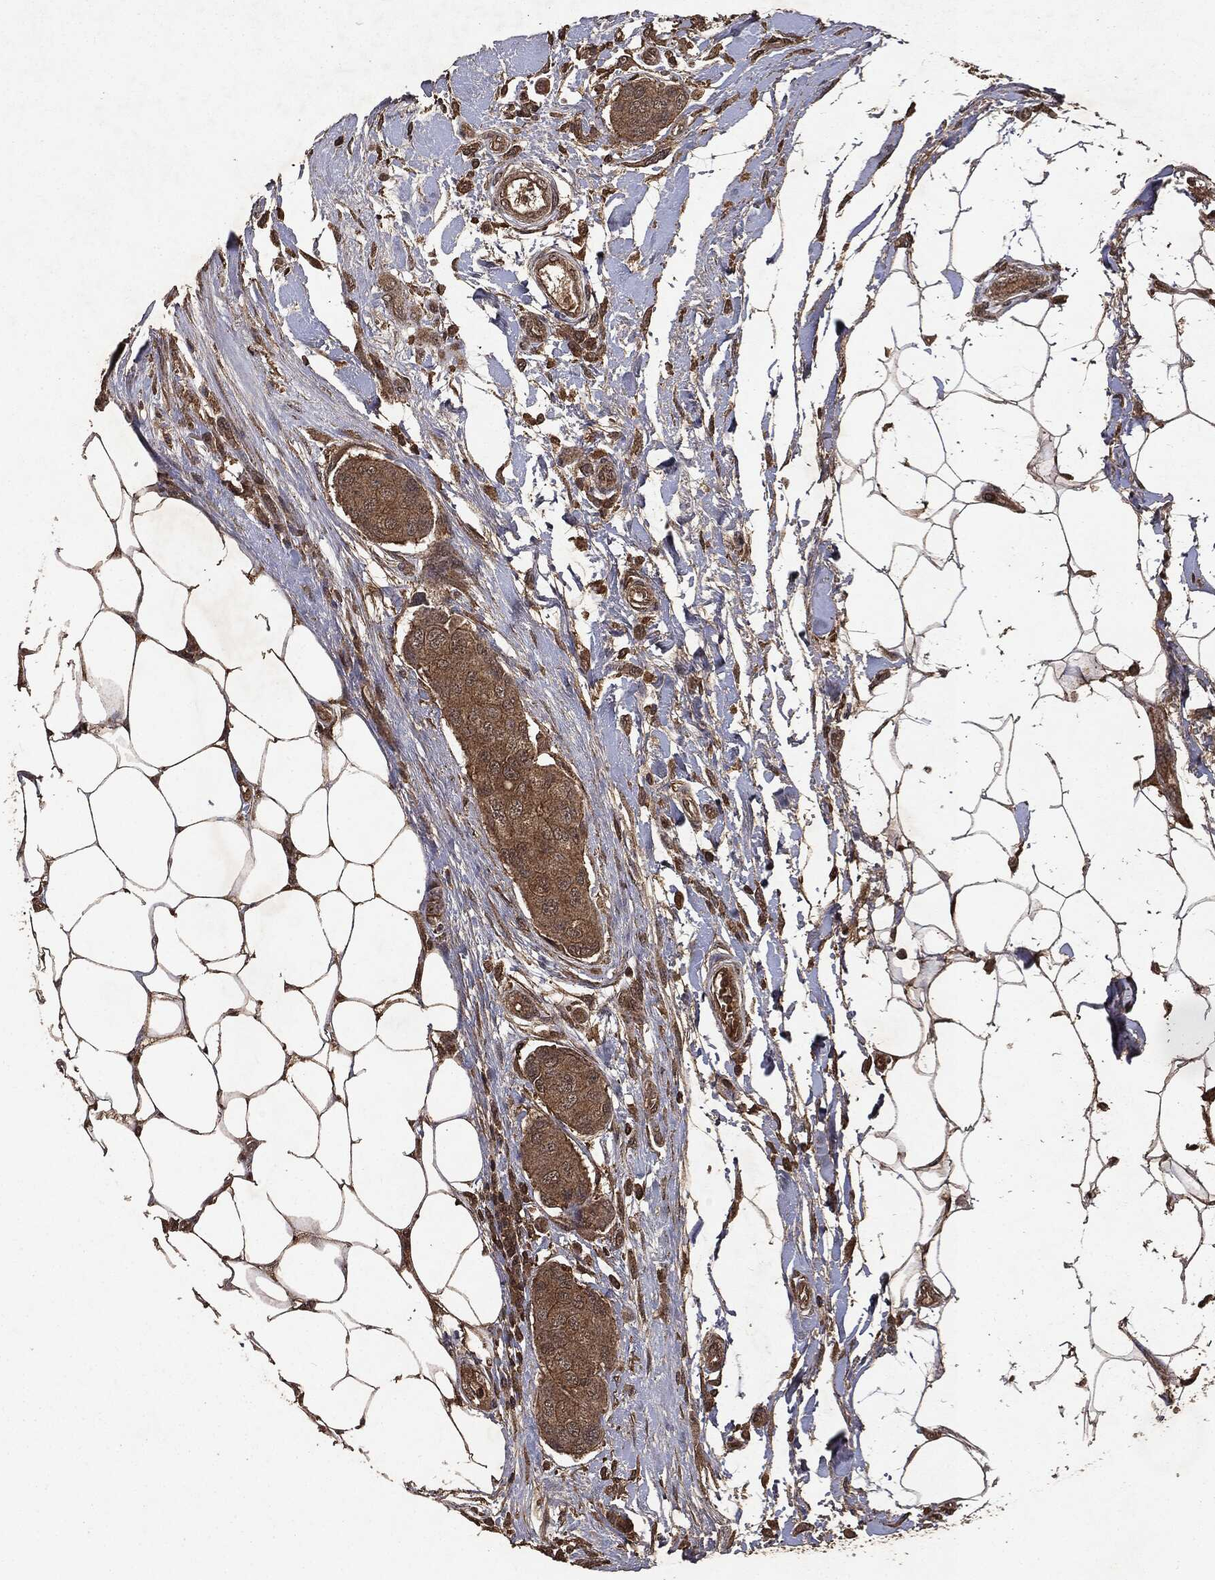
{"staining": {"intensity": "moderate", "quantity": ">75%", "location": "cytoplasmic/membranous"}, "tissue": "breast cancer", "cell_type": "Tumor cells", "image_type": "cancer", "snomed": [{"axis": "morphology", "description": "Duct carcinoma"}, {"axis": "topography", "description": "Breast"}, {"axis": "topography", "description": "Lymph node"}], "caption": "The histopathology image reveals staining of breast cancer (invasive ductal carcinoma), revealing moderate cytoplasmic/membranous protein expression (brown color) within tumor cells.", "gene": "NME1", "patient": {"sex": "female", "age": 80}}